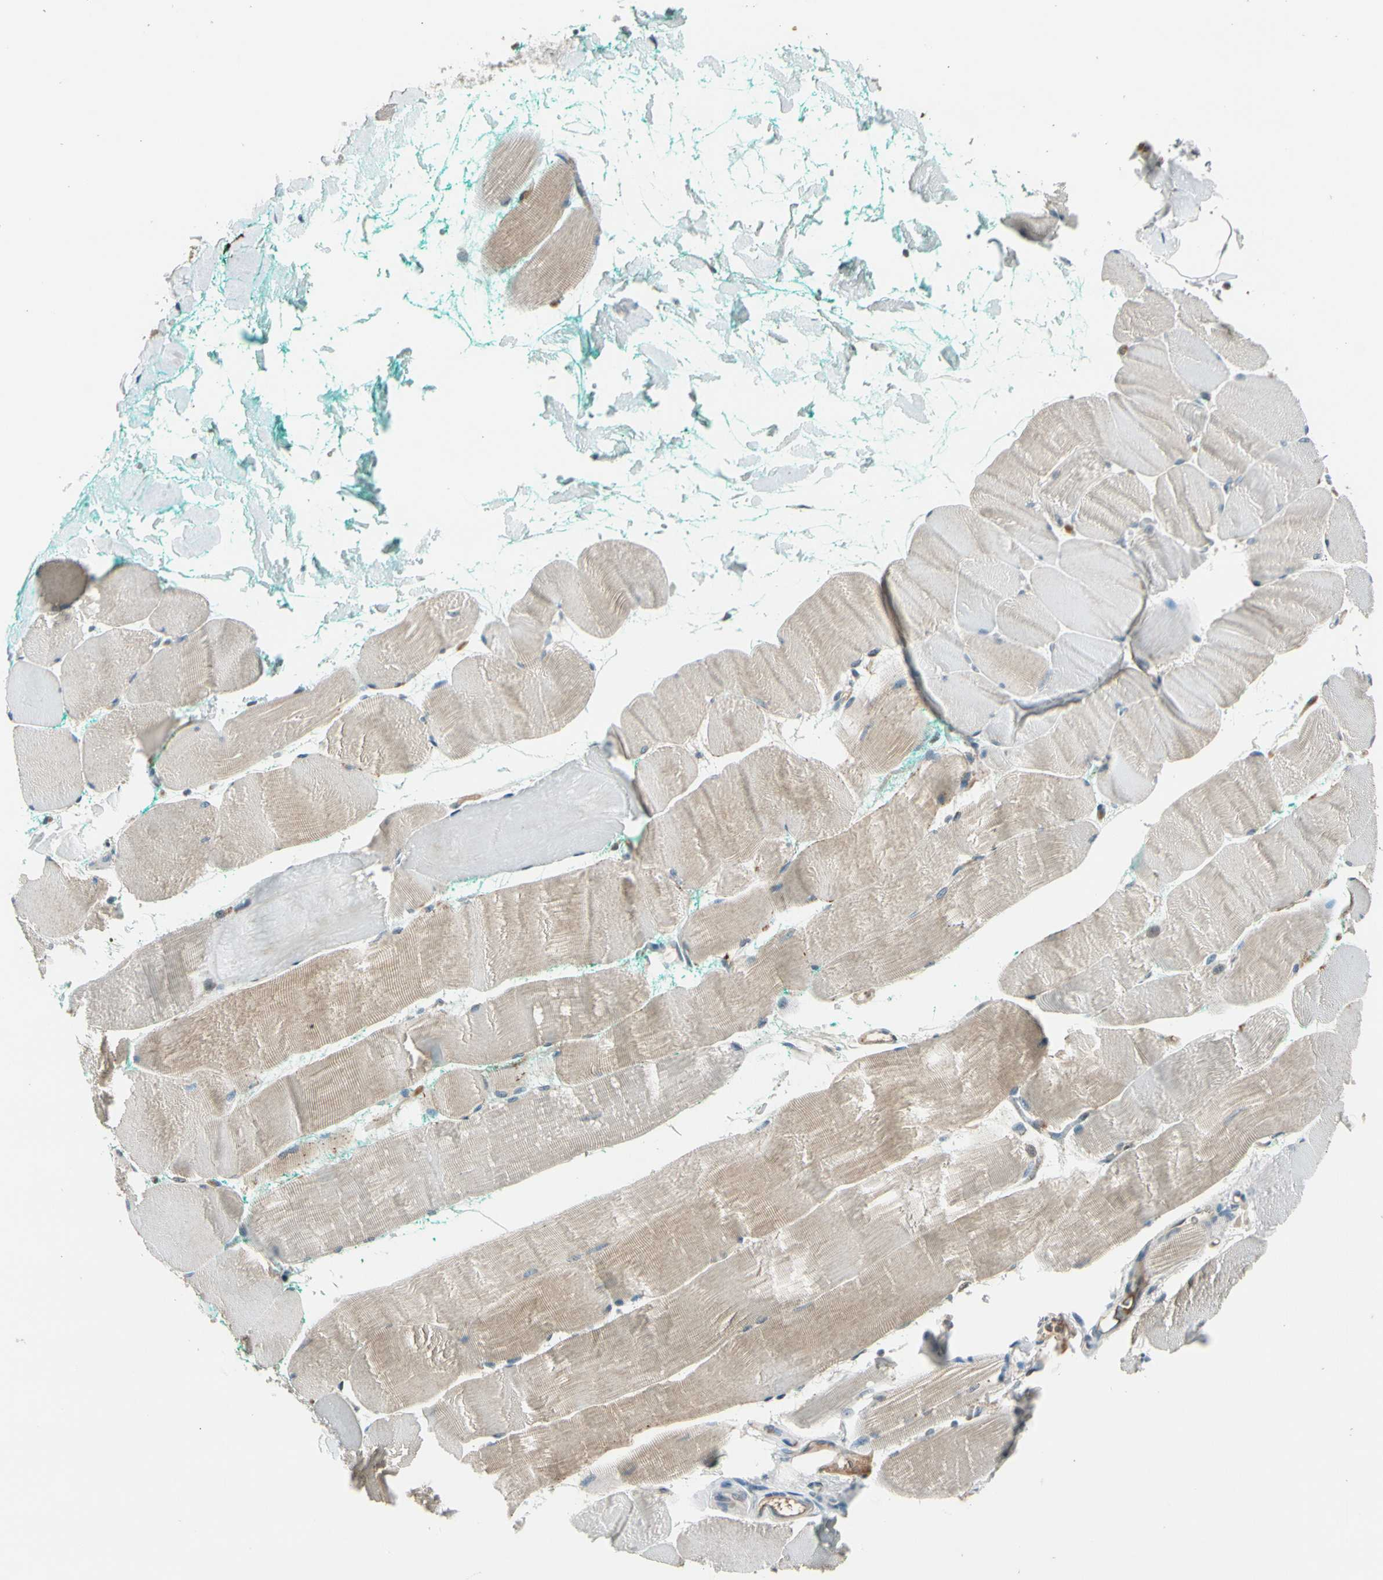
{"staining": {"intensity": "moderate", "quantity": "25%-75%", "location": "cytoplasmic/membranous"}, "tissue": "skeletal muscle", "cell_type": "Myocytes", "image_type": "normal", "snomed": [{"axis": "morphology", "description": "Normal tissue, NOS"}, {"axis": "morphology", "description": "Squamous cell carcinoma, NOS"}, {"axis": "topography", "description": "Skeletal muscle"}], "caption": "Immunohistochemical staining of normal human skeletal muscle displays medium levels of moderate cytoplasmic/membranous staining in approximately 25%-75% of myocytes.", "gene": "PDPN", "patient": {"sex": "male", "age": 51}}